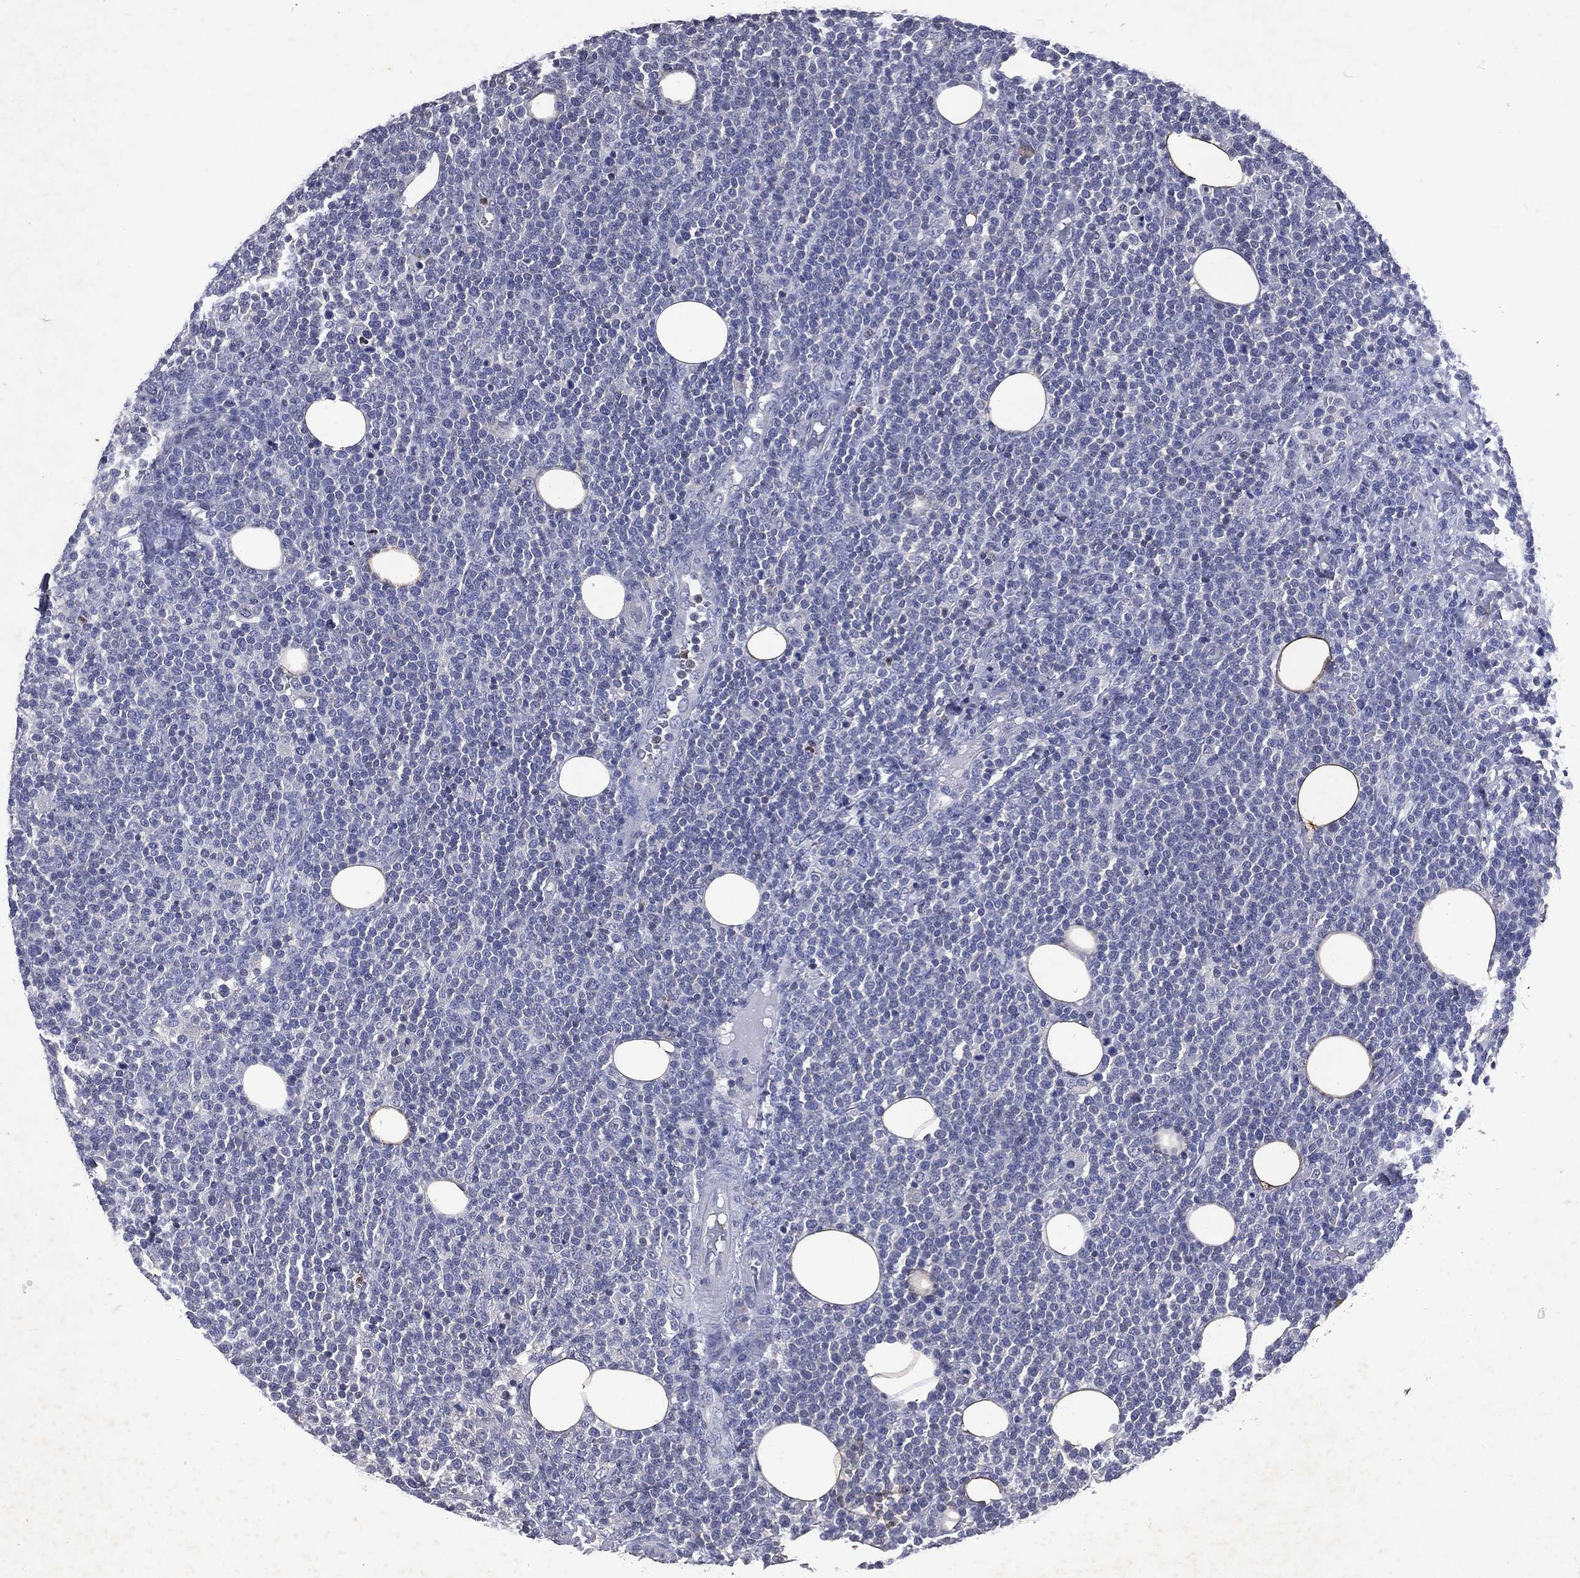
{"staining": {"intensity": "negative", "quantity": "none", "location": "none"}, "tissue": "lymphoma", "cell_type": "Tumor cells", "image_type": "cancer", "snomed": [{"axis": "morphology", "description": "Malignant lymphoma, non-Hodgkin's type, High grade"}, {"axis": "topography", "description": "Lymph node"}], "caption": "The image exhibits no significant expression in tumor cells of high-grade malignant lymphoma, non-Hodgkin's type.", "gene": "SLC34A2", "patient": {"sex": "male", "age": 61}}